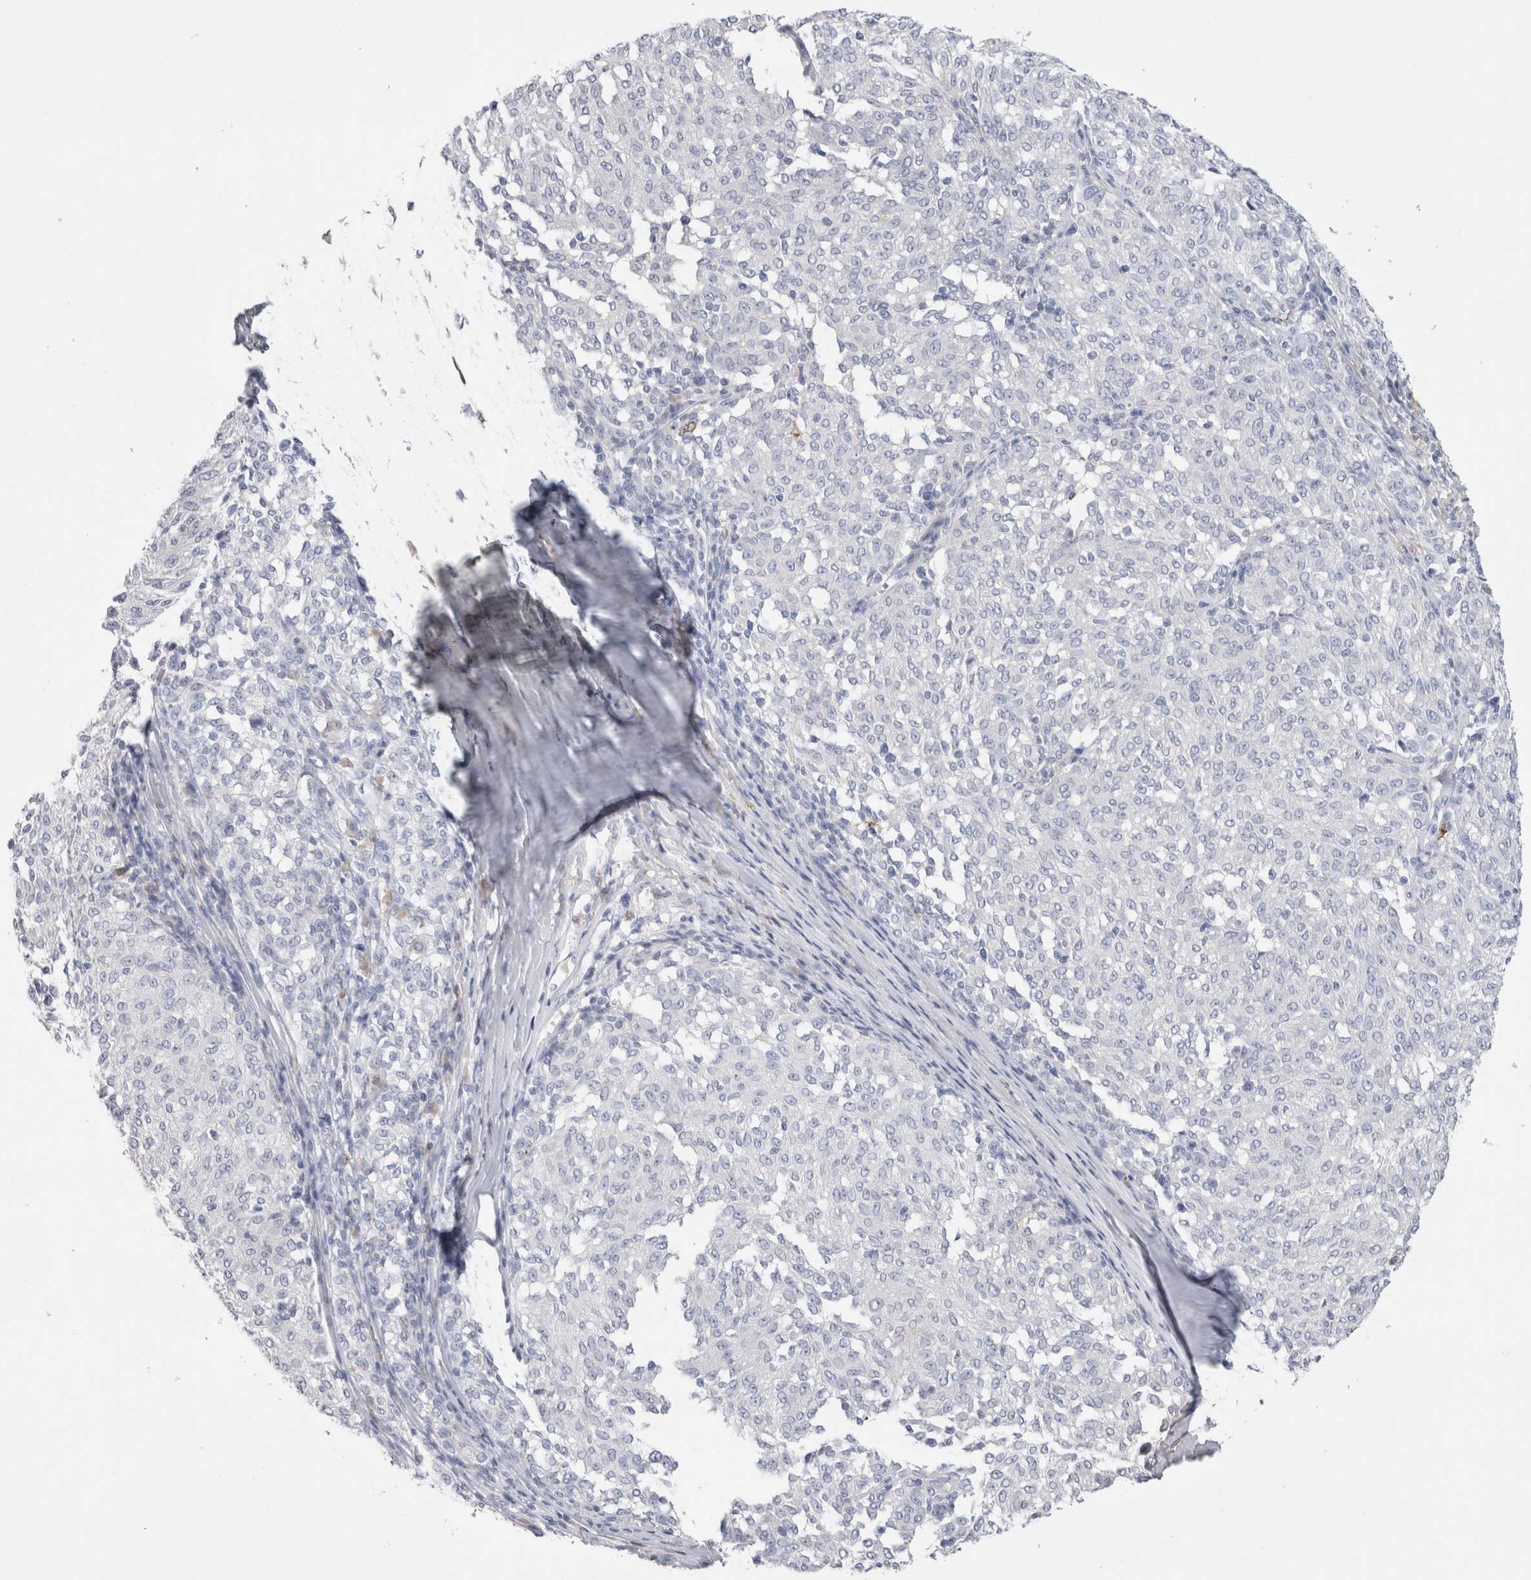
{"staining": {"intensity": "negative", "quantity": "none", "location": "none"}, "tissue": "melanoma", "cell_type": "Tumor cells", "image_type": "cancer", "snomed": [{"axis": "morphology", "description": "Malignant melanoma, NOS"}, {"axis": "topography", "description": "Skin"}], "caption": "Image shows no significant protein positivity in tumor cells of malignant melanoma. Brightfield microscopy of IHC stained with DAB (brown) and hematoxylin (blue), captured at high magnification.", "gene": "LAMP3", "patient": {"sex": "female", "age": 72}}